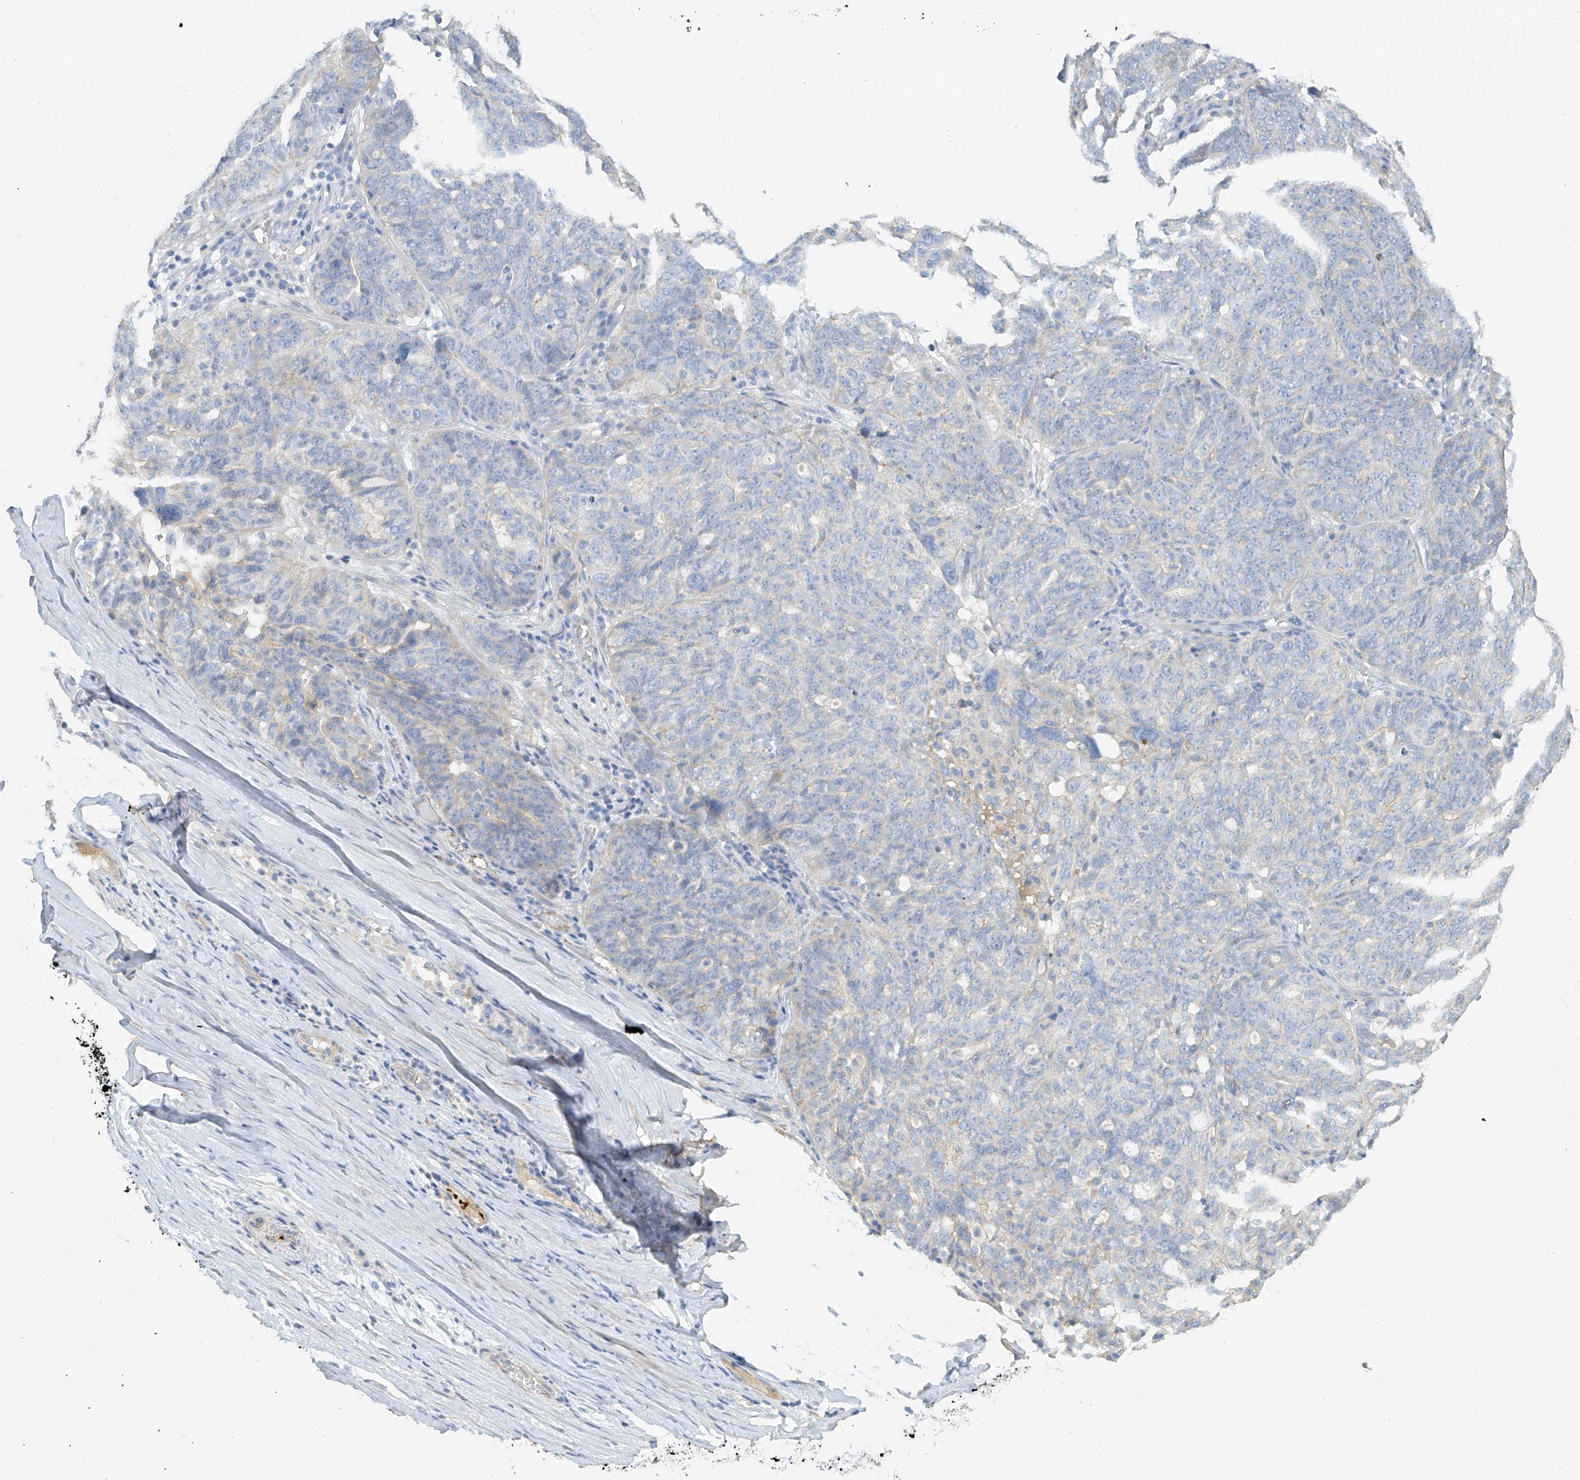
{"staining": {"intensity": "negative", "quantity": "none", "location": "none"}, "tissue": "ovarian cancer", "cell_type": "Tumor cells", "image_type": "cancer", "snomed": [{"axis": "morphology", "description": "Cystadenocarcinoma, serous, NOS"}, {"axis": "topography", "description": "Ovary"}], "caption": "Tumor cells show no significant positivity in ovarian serous cystadenocarcinoma.", "gene": "PRSS12", "patient": {"sex": "female", "age": 59}}